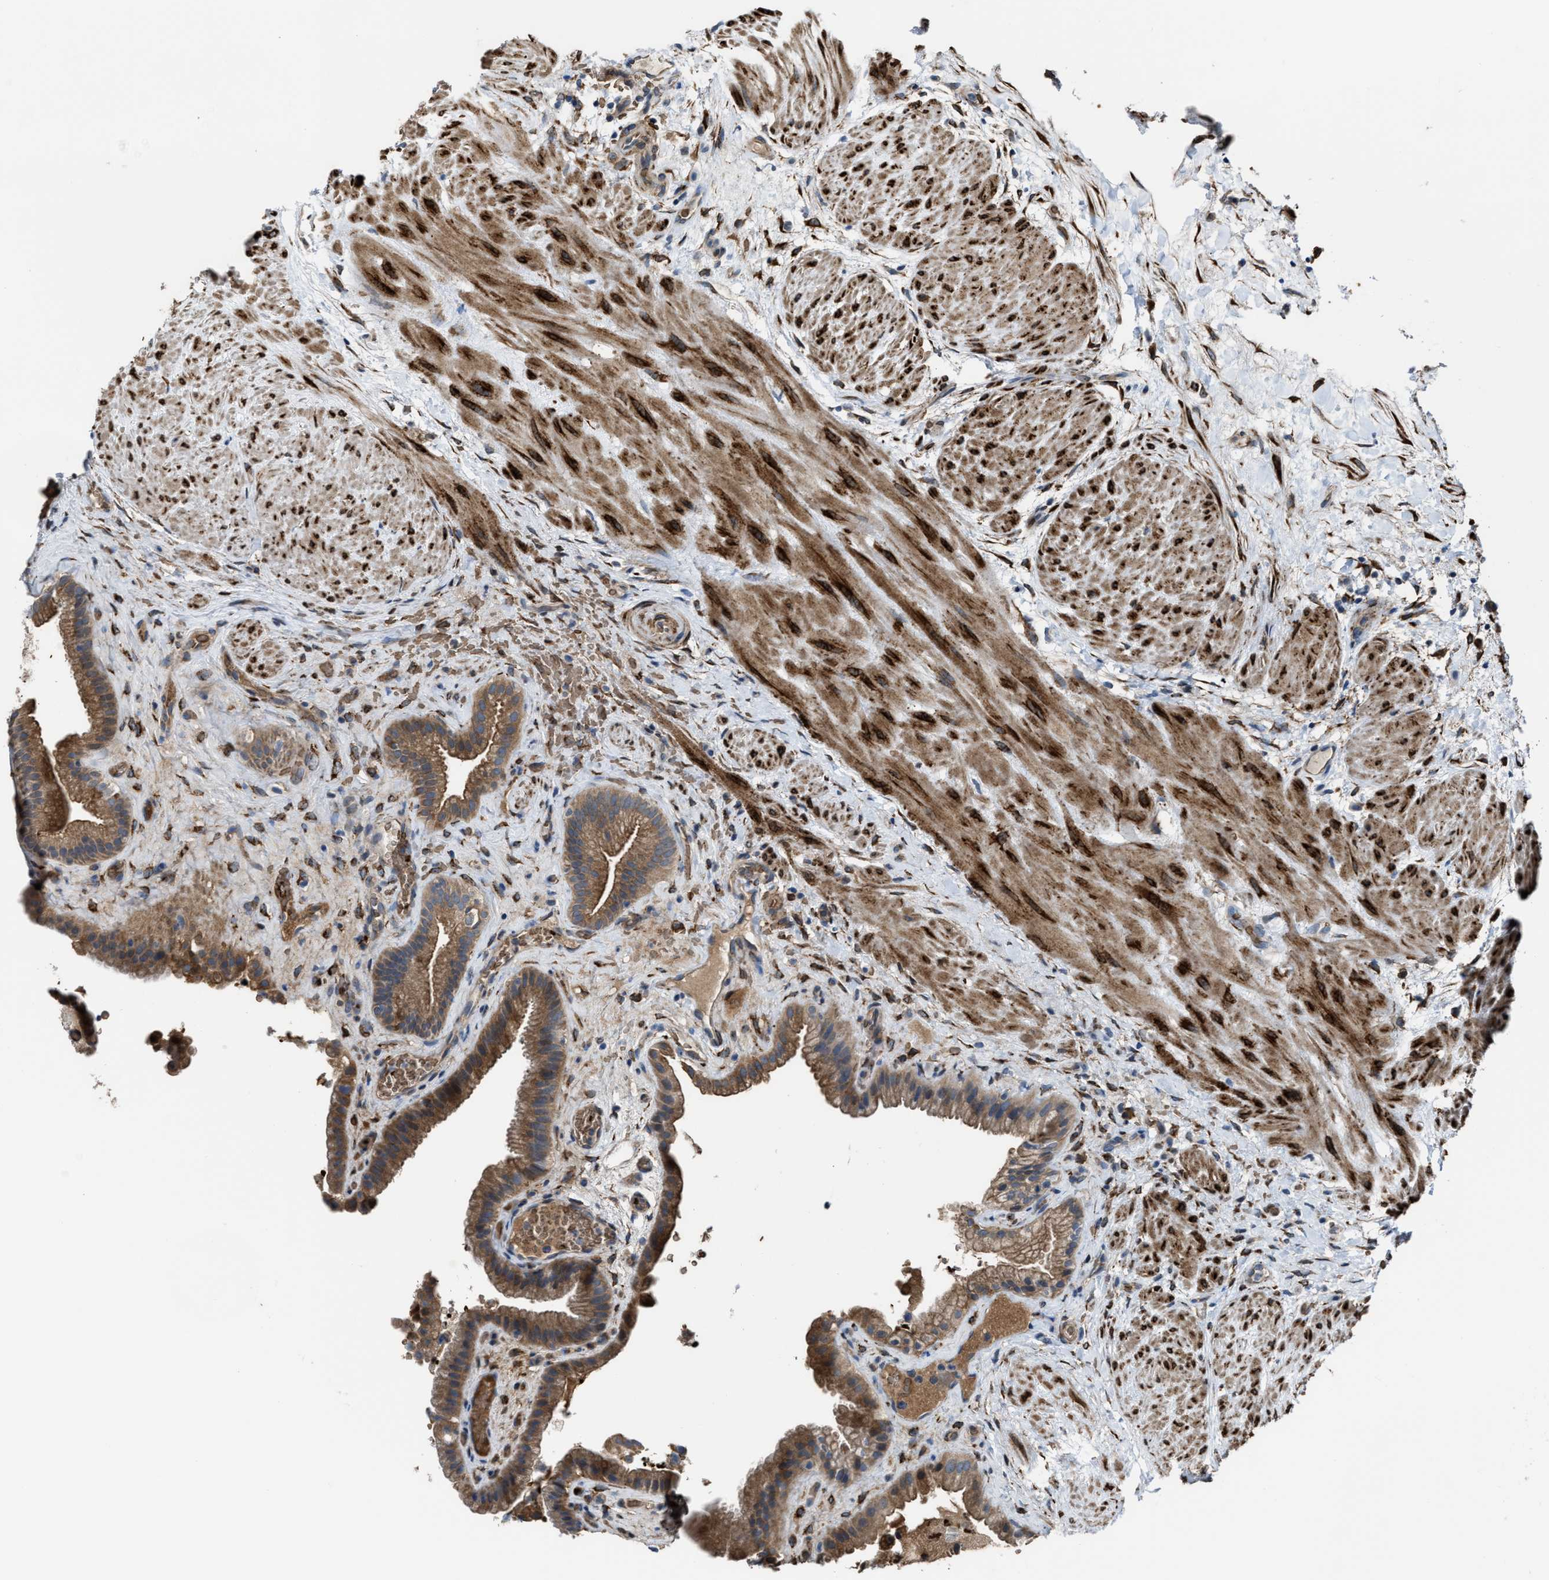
{"staining": {"intensity": "moderate", "quantity": ">75%", "location": "cytoplasmic/membranous"}, "tissue": "gallbladder", "cell_type": "Glandular cells", "image_type": "normal", "snomed": [{"axis": "morphology", "description": "Normal tissue, NOS"}, {"axis": "topography", "description": "Gallbladder"}], "caption": "High-power microscopy captured an IHC micrograph of normal gallbladder, revealing moderate cytoplasmic/membranous staining in approximately >75% of glandular cells. The staining is performed using DAB (3,3'-diaminobenzidine) brown chromogen to label protein expression. The nuclei are counter-stained blue using hematoxylin.", "gene": "SELENOM", "patient": {"sex": "male", "age": 49}}